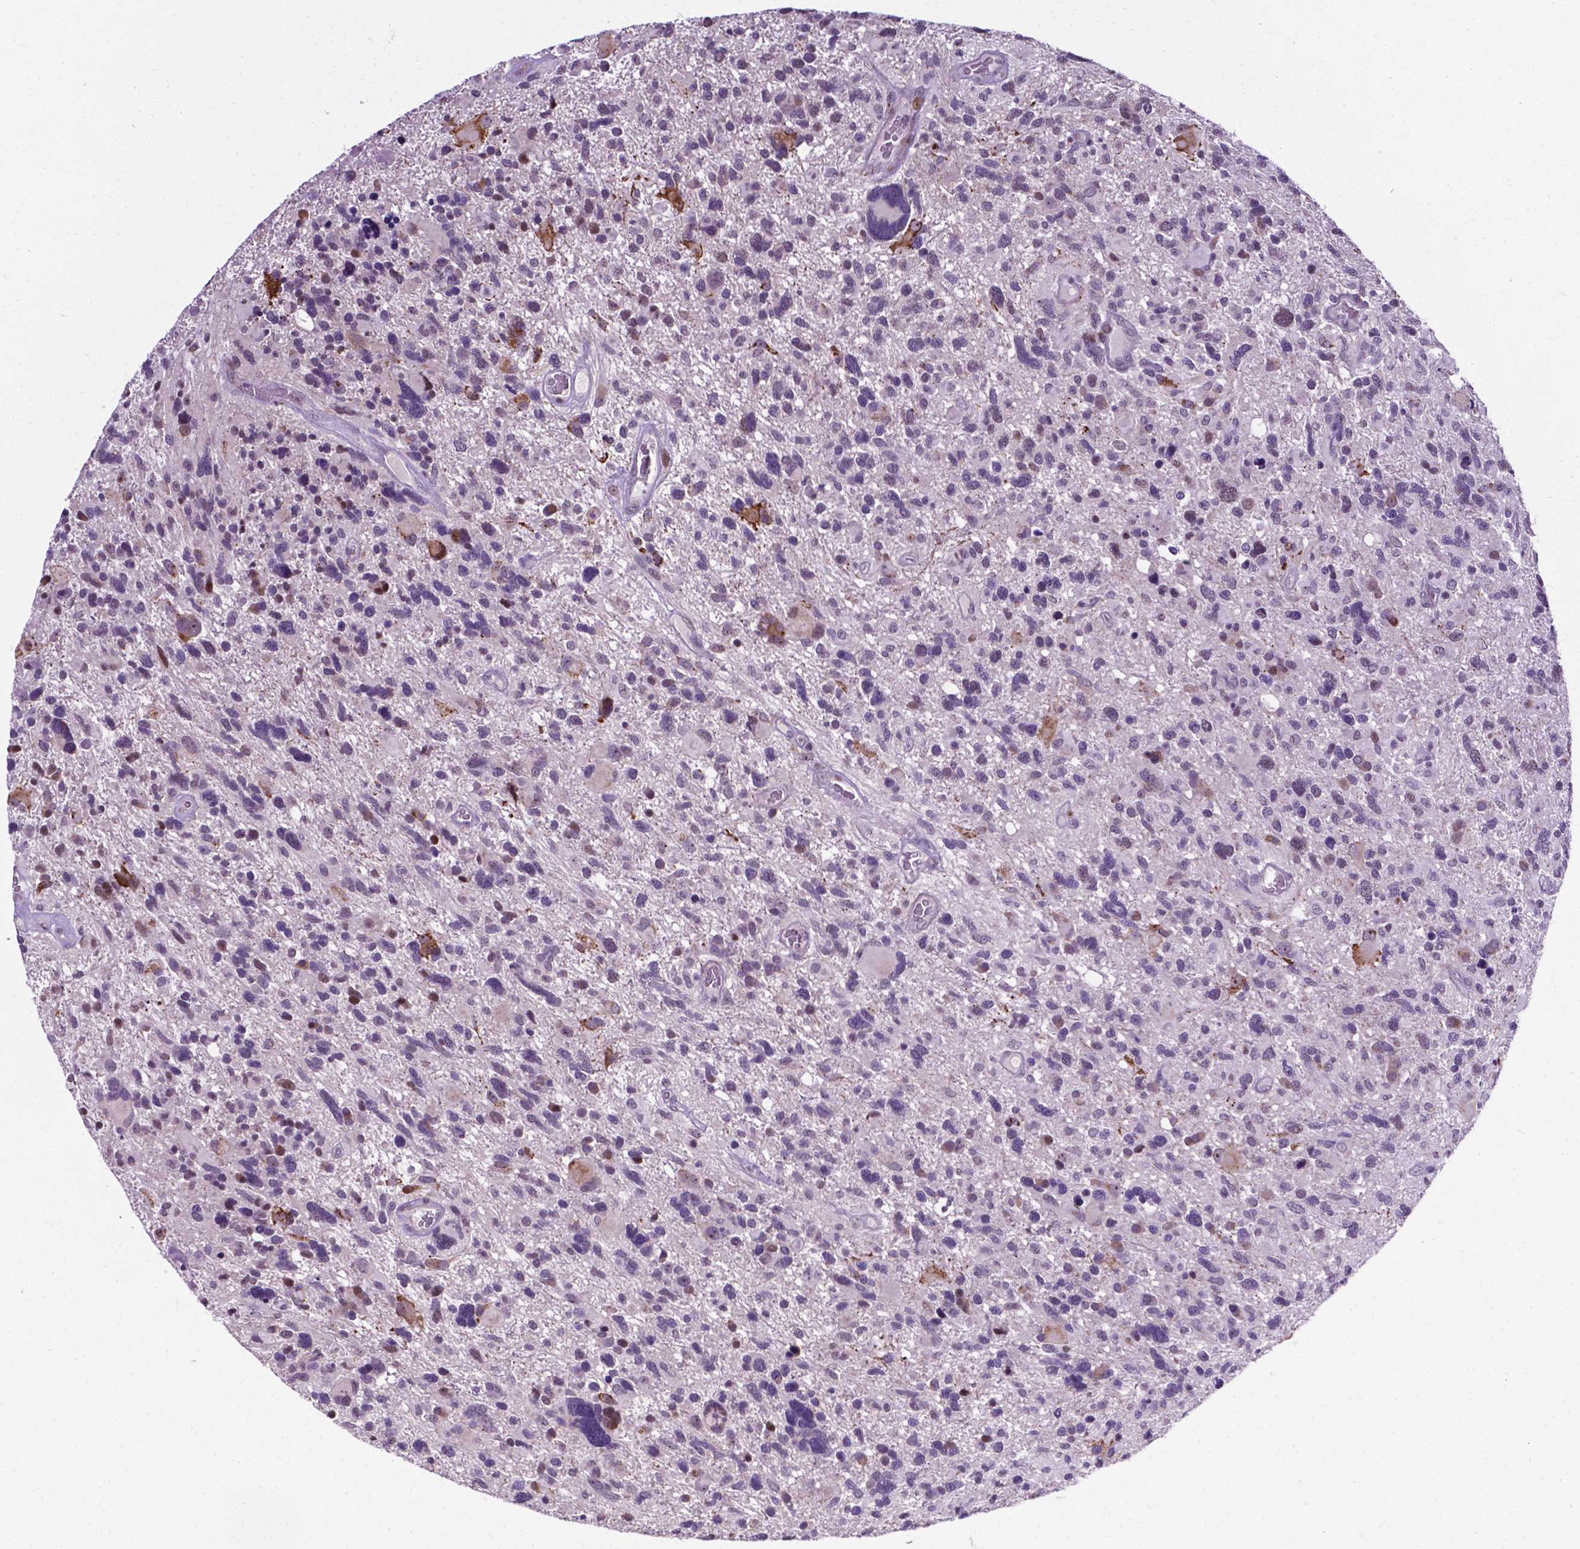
{"staining": {"intensity": "negative", "quantity": "none", "location": "none"}, "tissue": "glioma", "cell_type": "Tumor cells", "image_type": "cancer", "snomed": [{"axis": "morphology", "description": "Glioma, malignant, High grade"}, {"axis": "topography", "description": "Brain"}], "caption": "The IHC histopathology image has no significant expression in tumor cells of malignant glioma (high-grade) tissue. (DAB IHC, high magnification).", "gene": "SMAD3", "patient": {"sex": "male", "age": 49}}